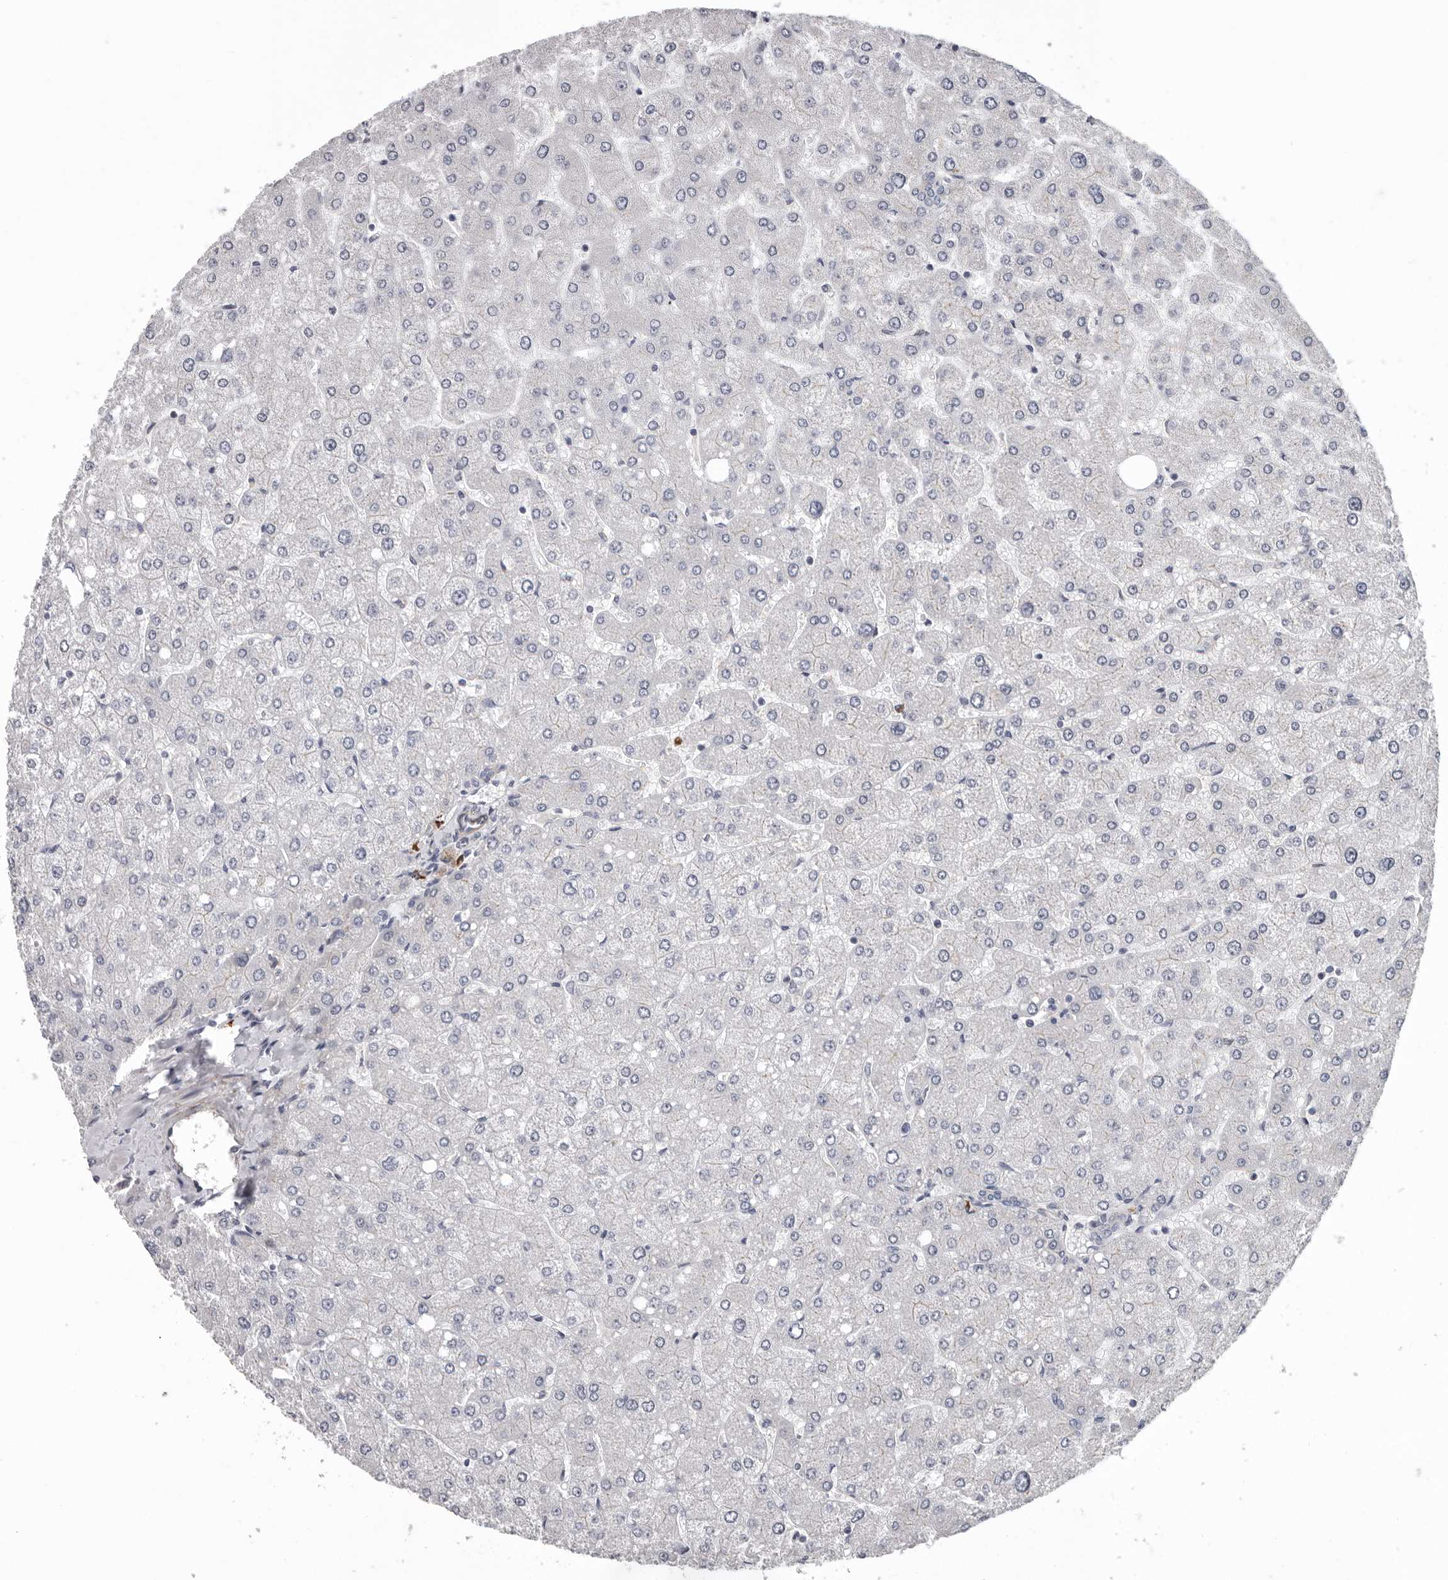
{"staining": {"intensity": "negative", "quantity": "none", "location": "none"}, "tissue": "liver", "cell_type": "Cholangiocytes", "image_type": "normal", "snomed": [{"axis": "morphology", "description": "Normal tissue, NOS"}, {"axis": "topography", "description": "Liver"}], "caption": "Liver stained for a protein using immunohistochemistry reveals no positivity cholangiocytes.", "gene": "ATXN3L", "patient": {"sex": "male", "age": 55}}